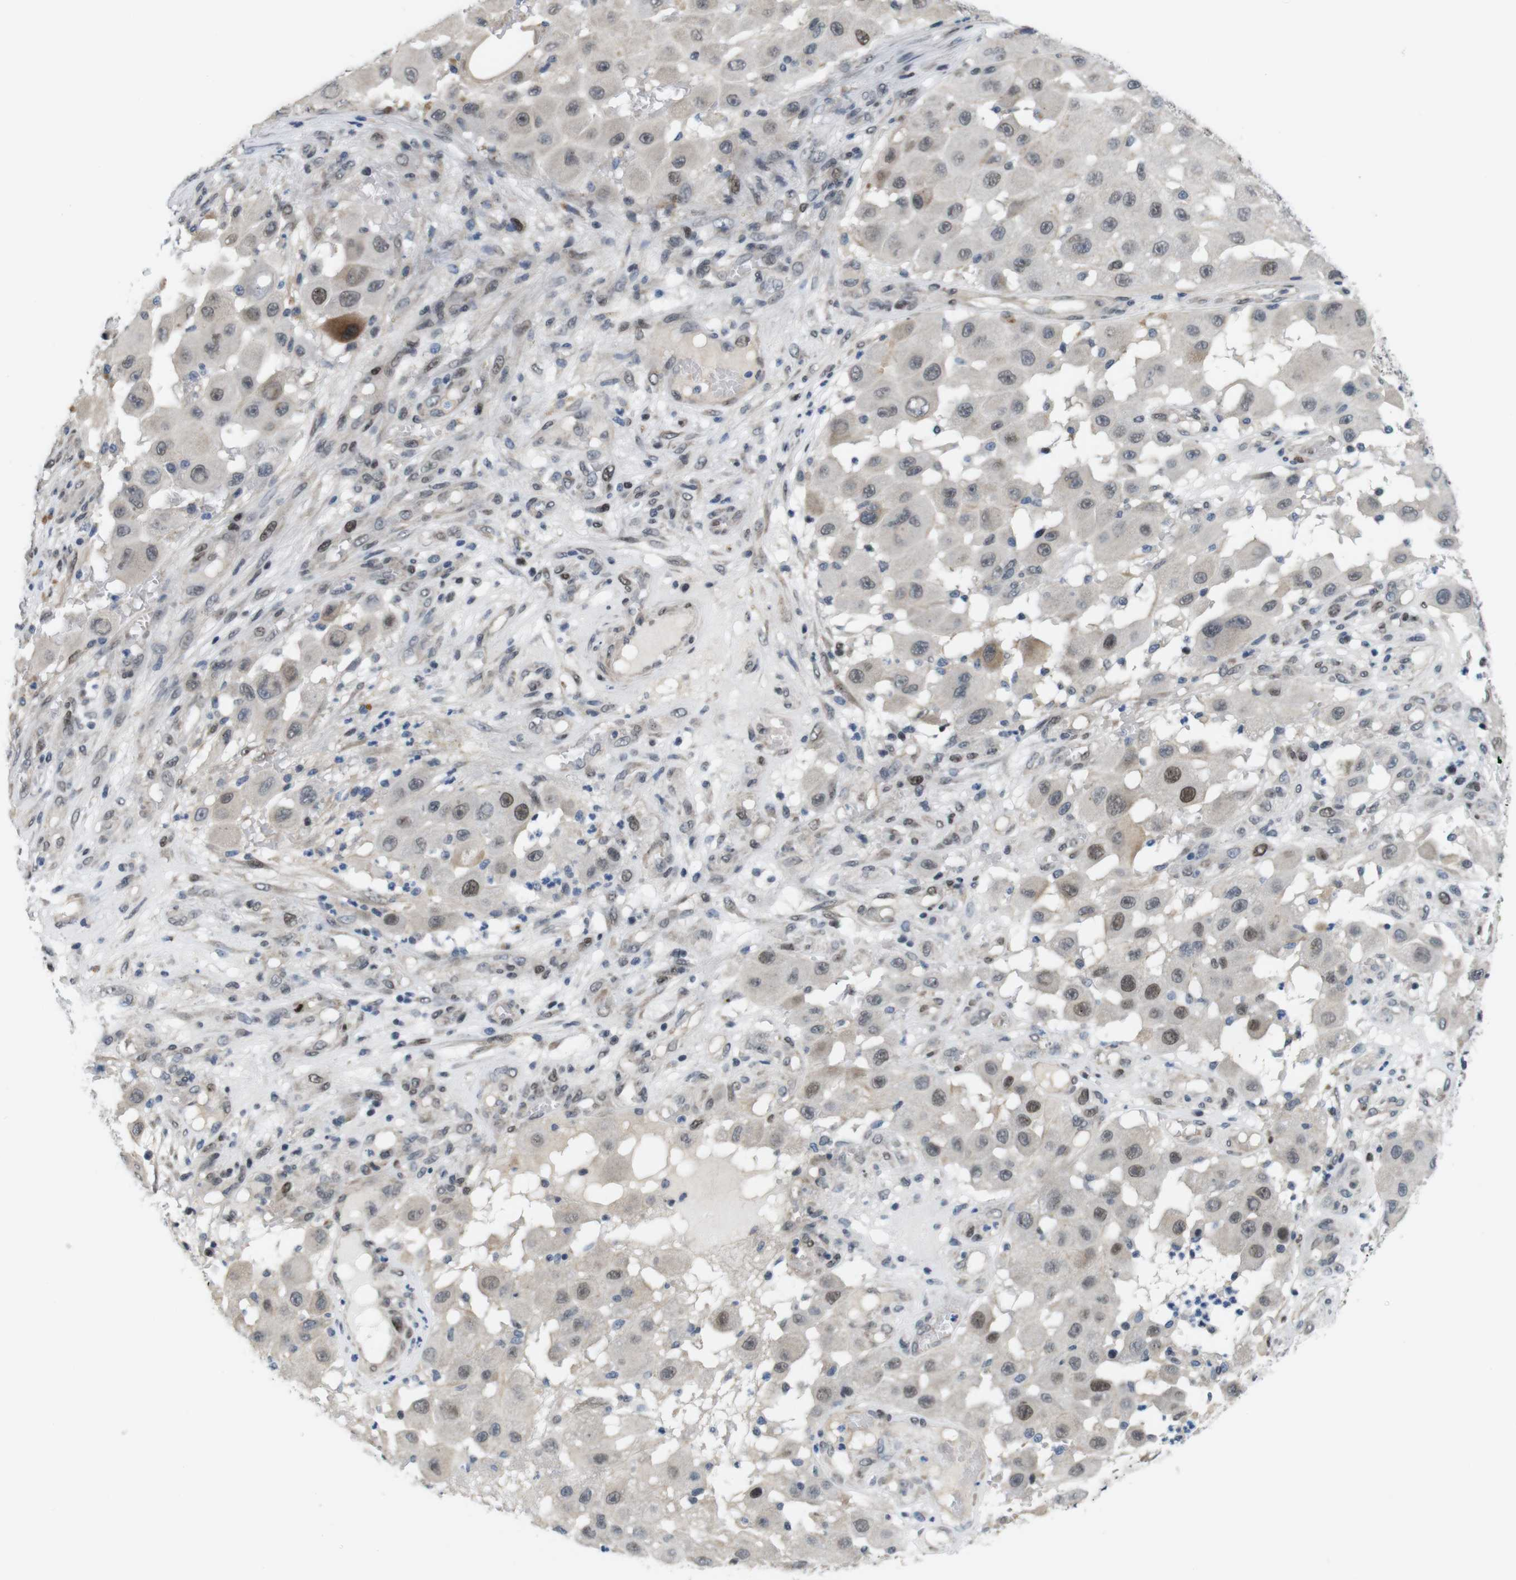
{"staining": {"intensity": "moderate", "quantity": "<25%", "location": "cytoplasmic/membranous,nuclear"}, "tissue": "melanoma", "cell_type": "Tumor cells", "image_type": "cancer", "snomed": [{"axis": "morphology", "description": "Malignant melanoma, NOS"}, {"axis": "topography", "description": "Skin"}], "caption": "DAB immunohistochemical staining of human malignant melanoma shows moderate cytoplasmic/membranous and nuclear protein staining in about <25% of tumor cells.", "gene": "SMCO2", "patient": {"sex": "female", "age": 81}}